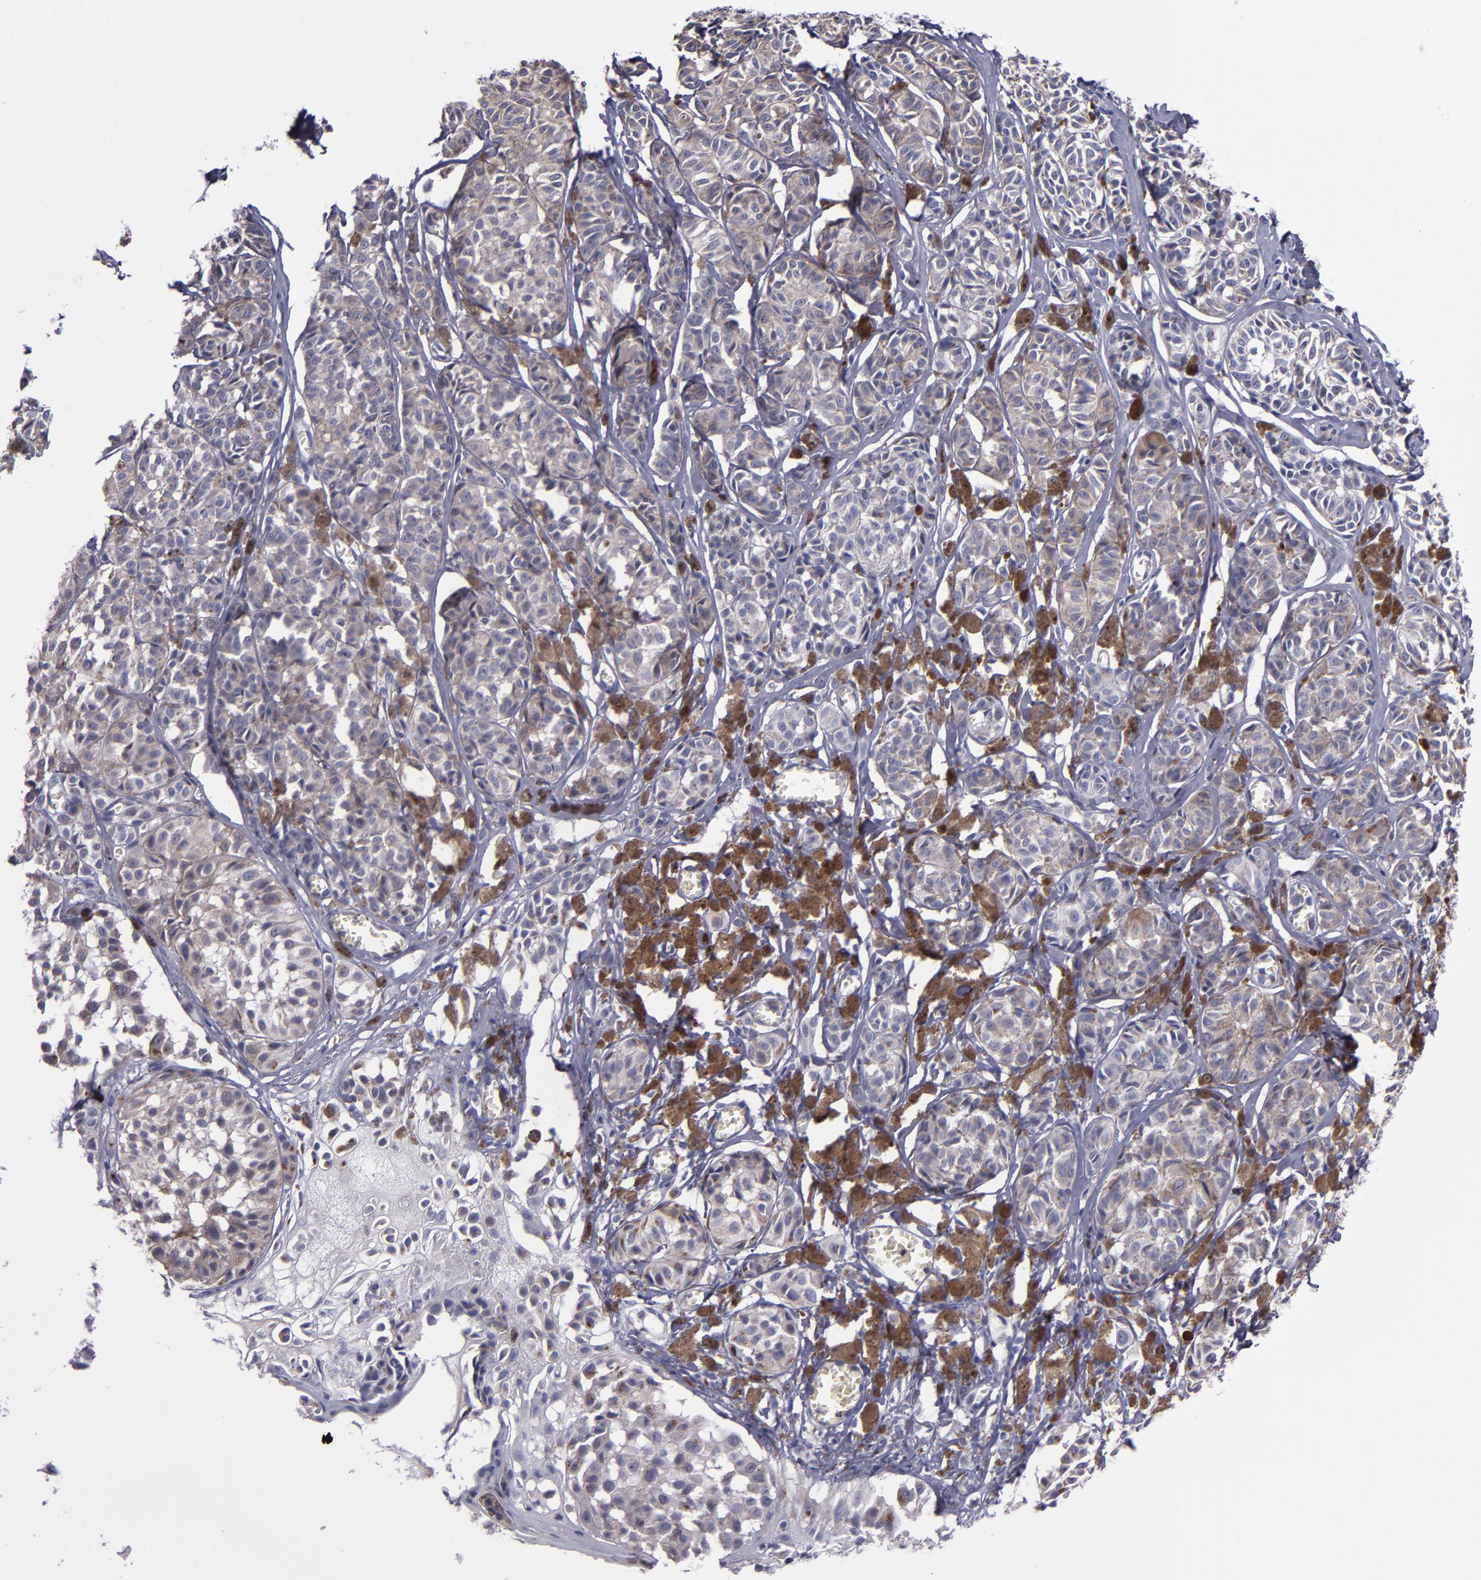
{"staining": {"intensity": "weak", "quantity": ">75%", "location": "cytoplasmic/membranous"}, "tissue": "melanoma", "cell_type": "Tumor cells", "image_type": "cancer", "snomed": [{"axis": "morphology", "description": "Malignant melanoma, NOS"}, {"axis": "topography", "description": "Skin"}], "caption": "A histopathology image of human melanoma stained for a protein exhibits weak cytoplasmic/membranous brown staining in tumor cells. Using DAB (brown) and hematoxylin (blue) stains, captured at high magnification using brightfield microscopy.", "gene": "RAB41", "patient": {"sex": "male", "age": 76}}